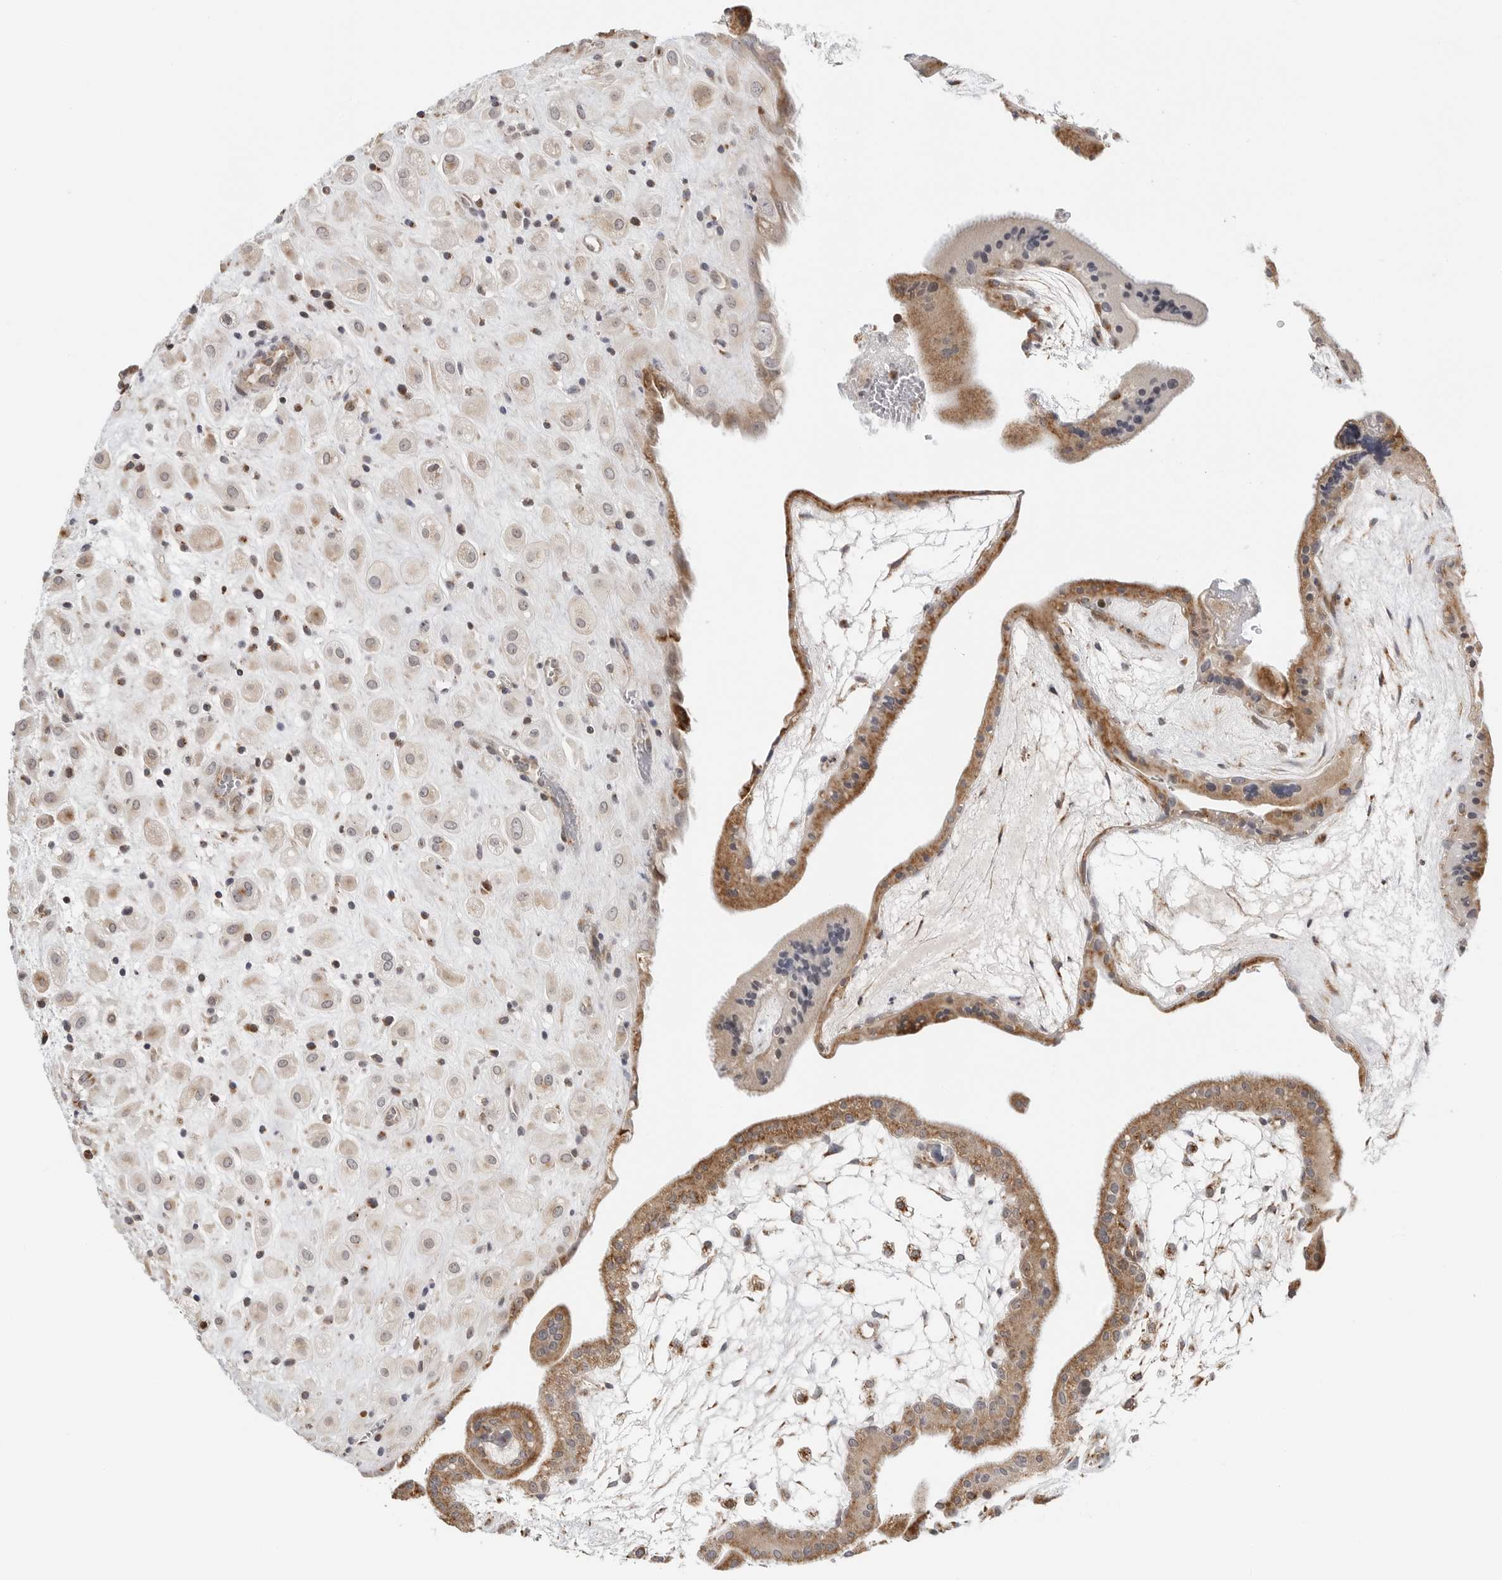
{"staining": {"intensity": "weak", "quantity": ">75%", "location": "cytoplasmic/membranous,nuclear"}, "tissue": "placenta", "cell_type": "Decidual cells", "image_type": "normal", "snomed": [{"axis": "morphology", "description": "Normal tissue, NOS"}, {"axis": "topography", "description": "Placenta"}], "caption": "A brown stain labels weak cytoplasmic/membranous,nuclear staining of a protein in decidual cells of normal human placenta. (brown staining indicates protein expression, while blue staining denotes nuclei).", "gene": "PEX2", "patient": {"sex": "female", "age": 35}}